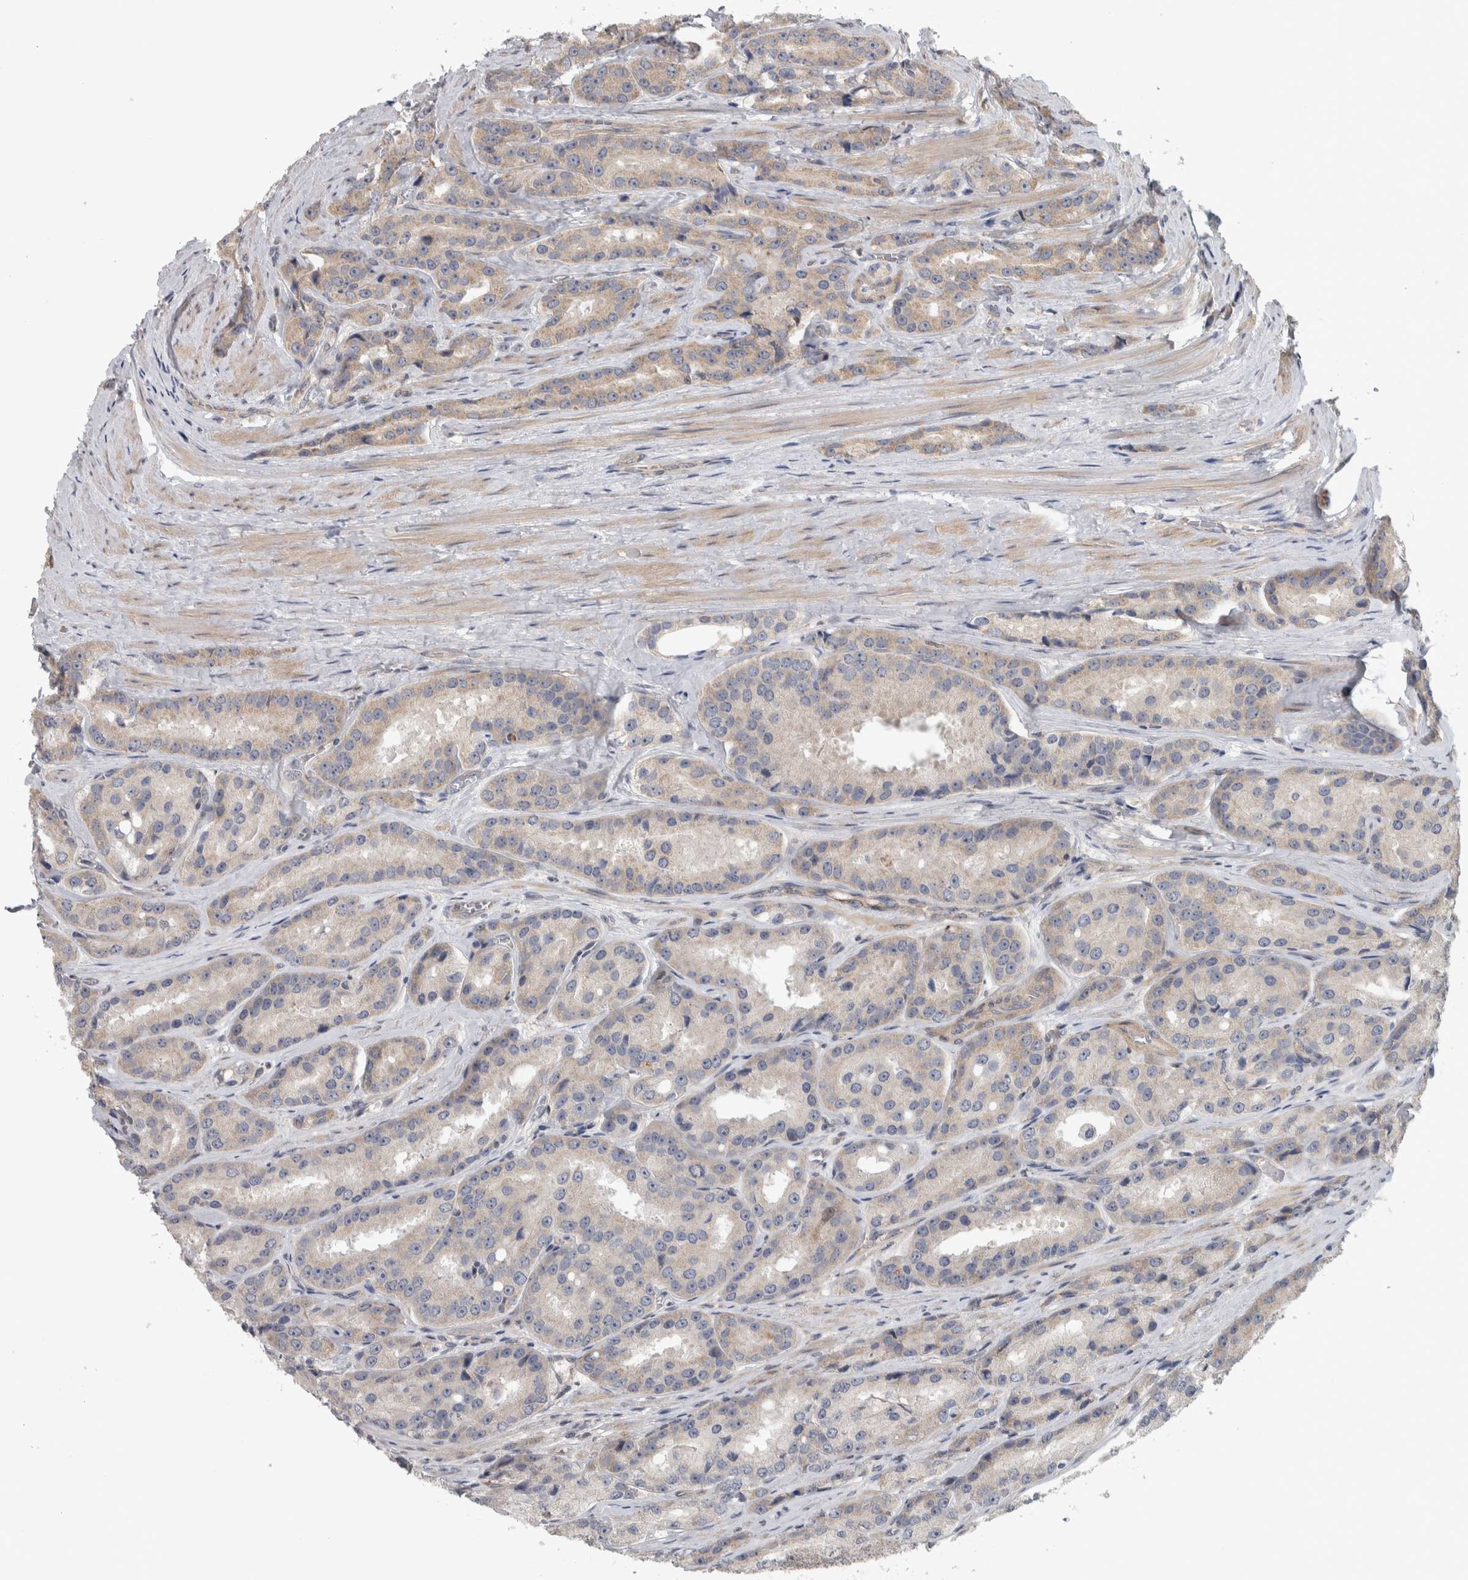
{"staining": {"intensity": "weak", "quantity": "25%-75%", "location": "cytoplasmic/membranous"}, "tissue": "prostate cancer", "cell_type": "Tumor cells", "image_type": "cancer", "snomed": [{"axis": "morphology", "description": "Adenocarcinoma, High grade"}, {"axis": "topography", "description": "Prostate"}], "caption": "Immunohistochemistry (IHC) of prostate cancer (adenocarcinoma (high-grade)) shows low levels of weak cytoplasmic/membranous staining in approximately 25%-75% of tumor cells.", "gene": "CWC27", "patient": {"sex": "male", "age": 60}}